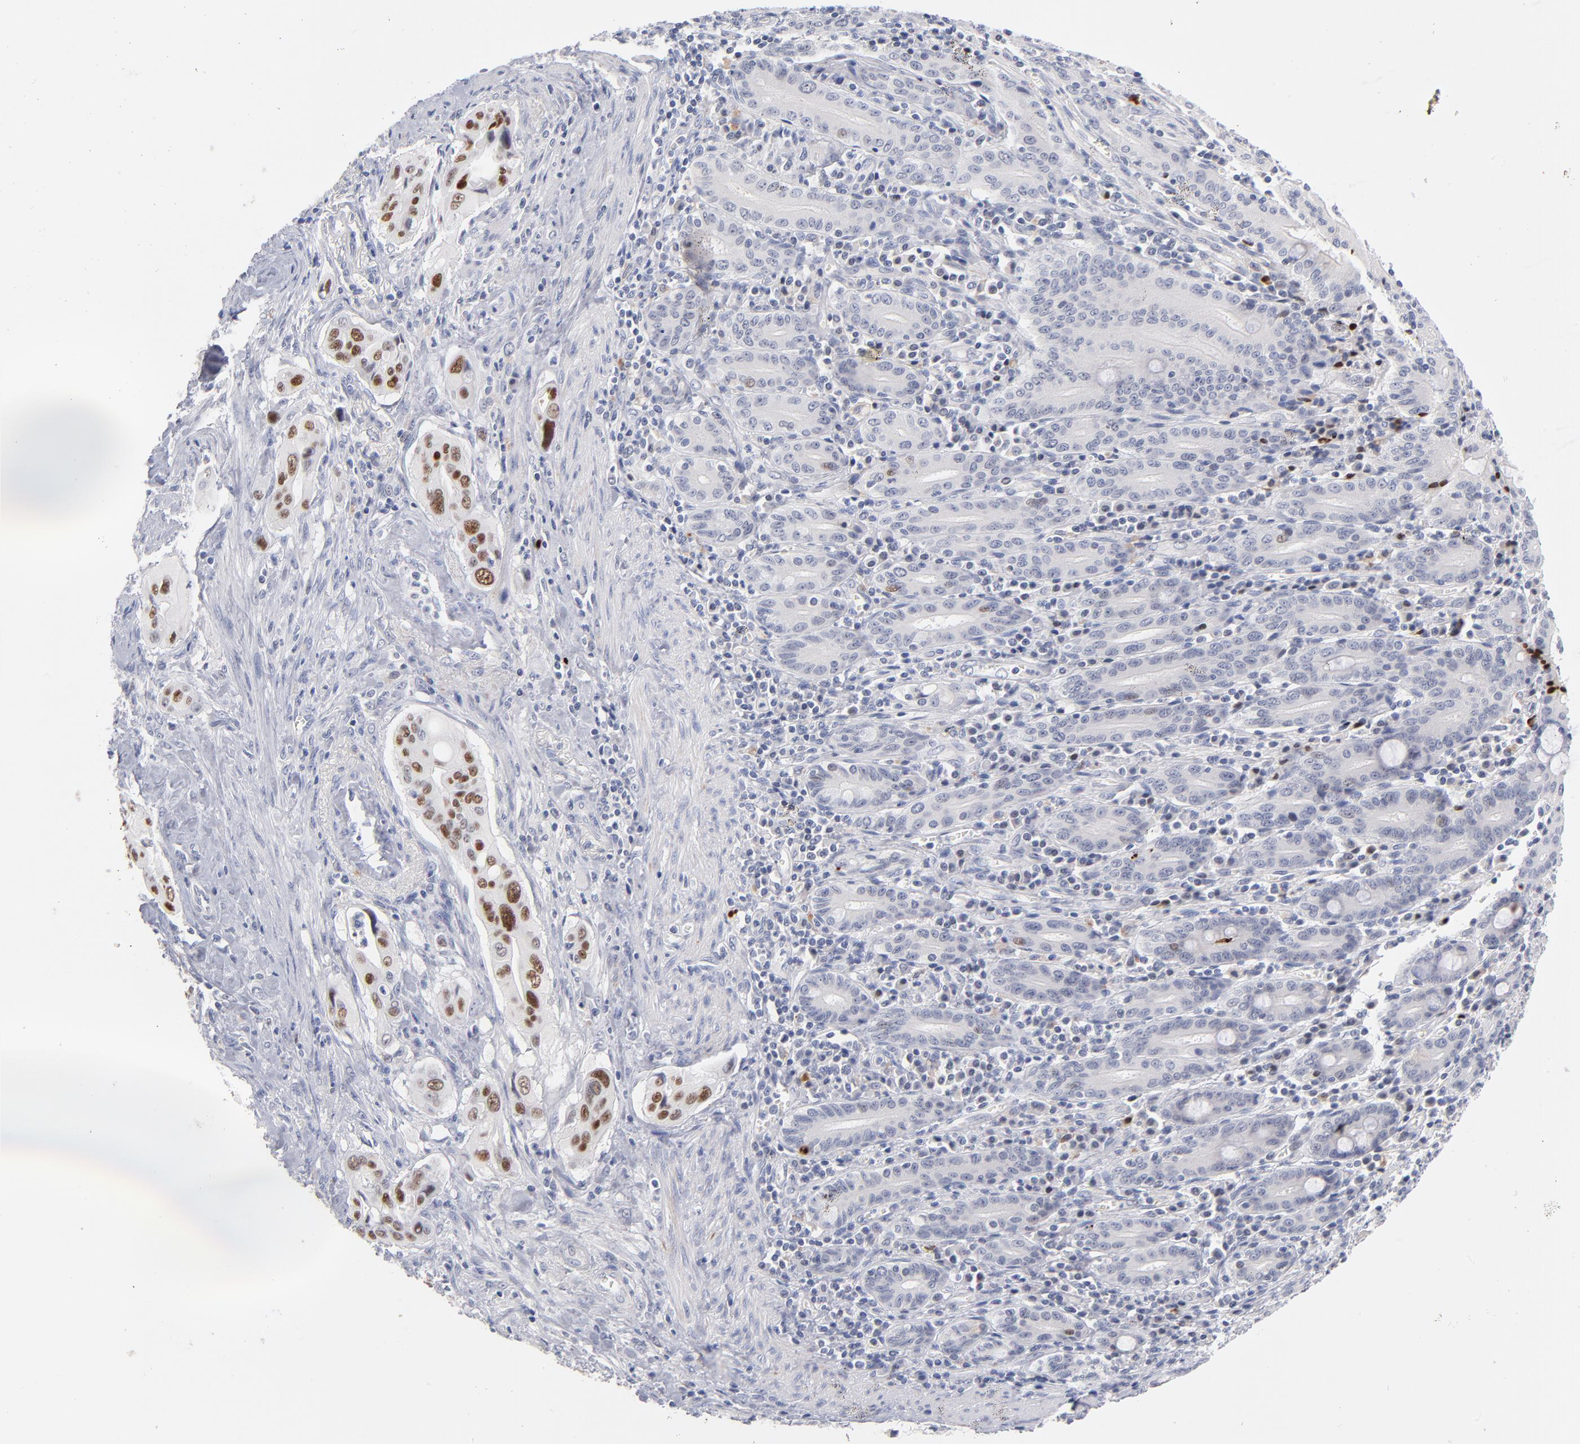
{"staining": {"intensity": "moderate", "quantity": "25%-75%", "location": "nuclear"}, "tissue": "pancreatic cancer", "cell_type": "Tumor cells", "image_type": "cancer", "snomed": [{"axis": "morphology", "description": "Adenocarcinoma, NOS"}, {"axis": "topography", "description": "Pancreas"}], "caption": "Human adenocarcinoma (pancreatic) stained for a protein (brown) shows moderate nuclear positive expression in approximately 25%-75% of tumor cells.", "gene": "PARP1", "patient": {"sex": "male", "age": 77}}